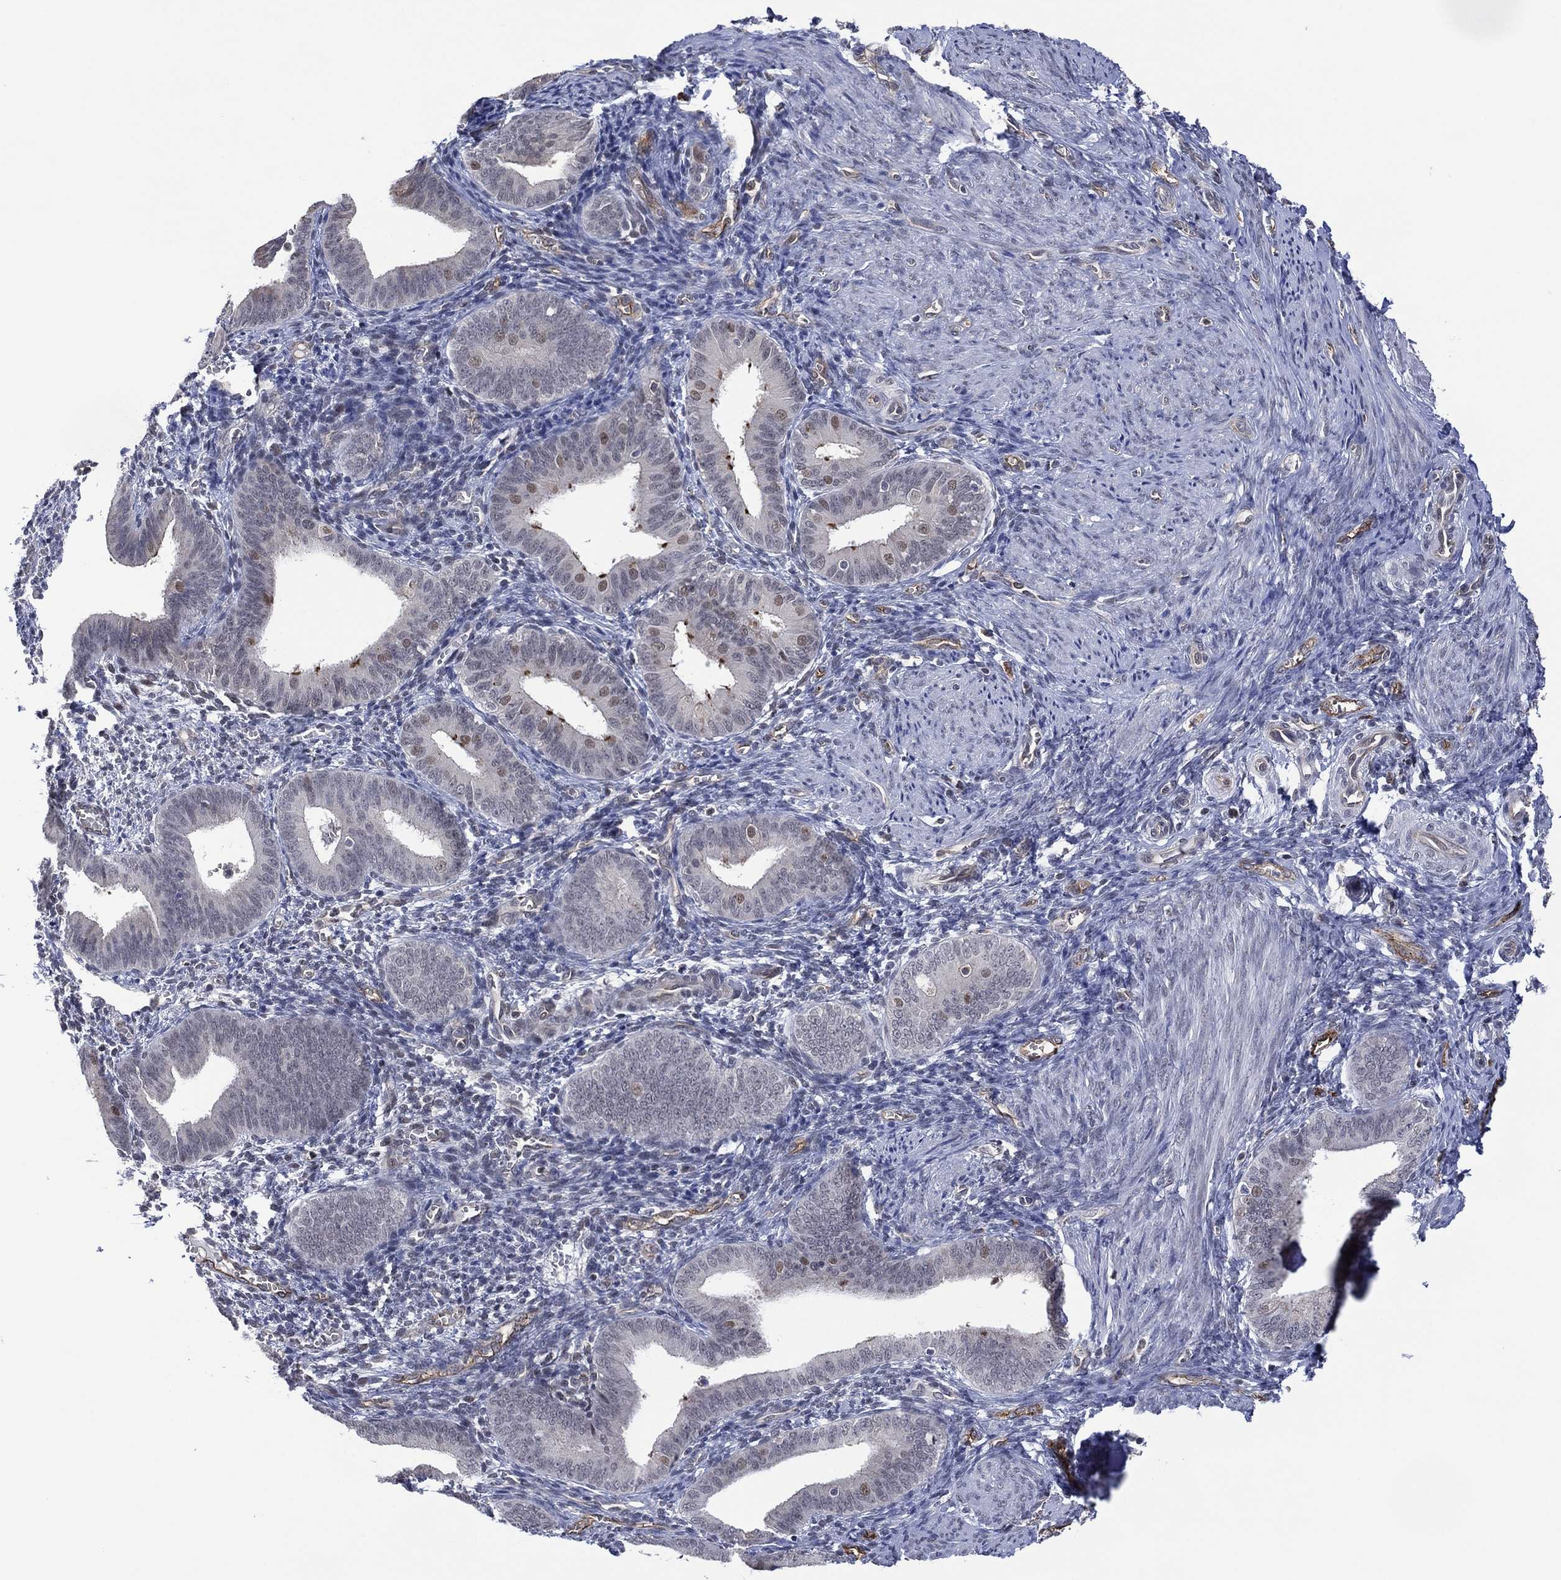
{"staining": {"intensity": "negative", "quantity": "none", "location": "none"}, "tissue": "endometrium", "cell_type": "Cells in endometrial stroma", "image_type": "normal", "snomed": [{"axis": "morphology", "description": "Normal tissue, NOS"}, {"axis": "topography", "description": "Endometrium"}], "caption": "A high-resolution photomicrograph shows immunohistochemistry (IHC) staining of unremarkable endometrium, which exhibits no significant expression in cells in endometrial stroma.", "gene": "DPP4", "patient": {"sex": "female", "age": 42}}